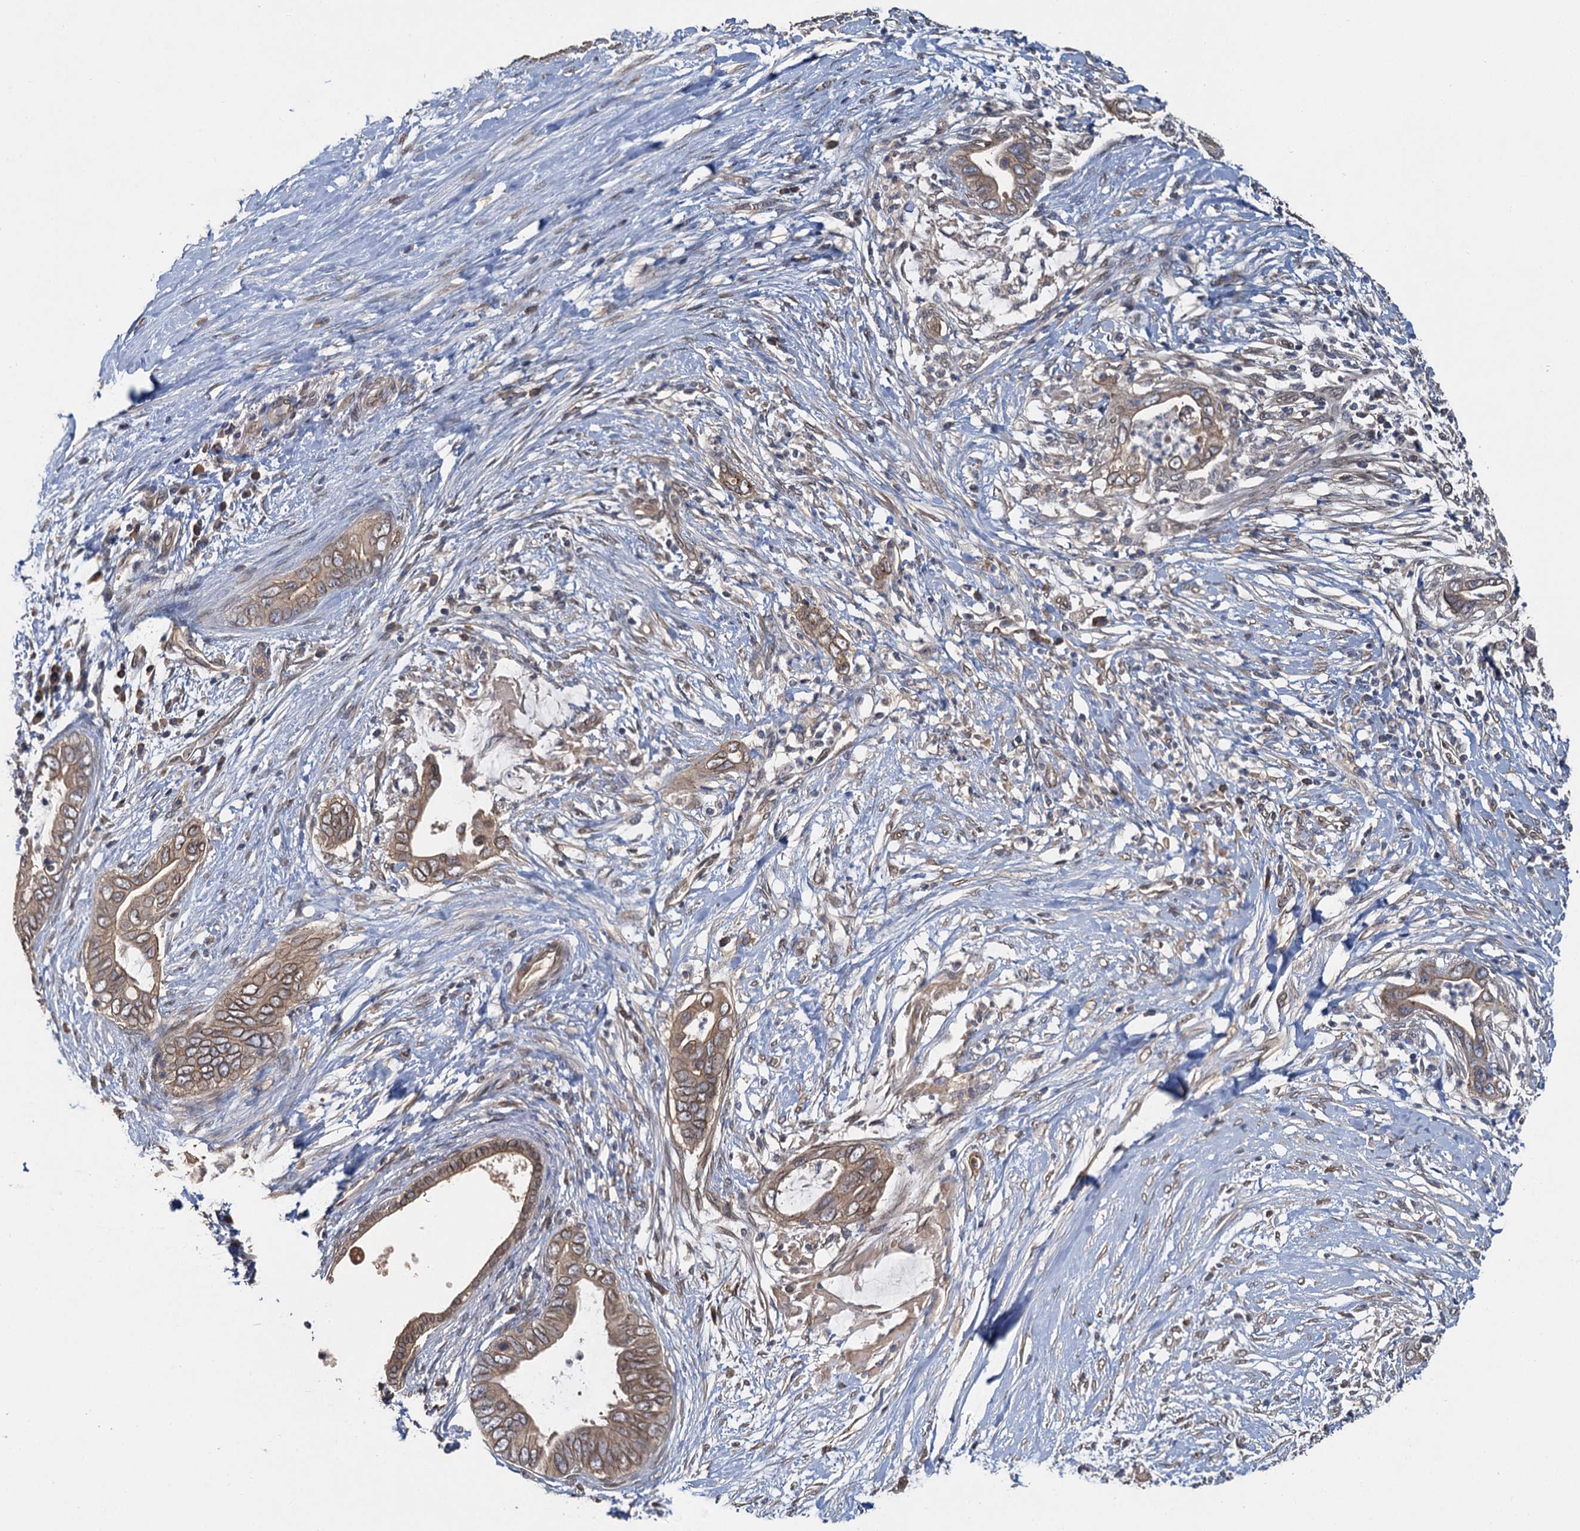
{"staining": {"intensity": "moderate", "quantity": ">75%", "location": "cytoplasmic/membranous"}, "tissue": "pancreatic cancer", "cell_type": "Tumor cells", "image_type": "cancer", "snomed": [{"axis": "morphology", "description": "Adenocarcinoma, NOS"}, {"axis": "topography", "description": "Pancreas"}], "caption": "A histopathology image of pancreatic cancer (adenocarcinoma) stained for a protein demonstrates moderate cytoplasmic/membranous brown staining in tumor cells. The staining is performed using DAB brown chromogen to label protein expression. The nuclei are counter-stained blue using hematoxylin.", "gene": "ZNF324", "patient": {"sex": "male", "age": 75}}